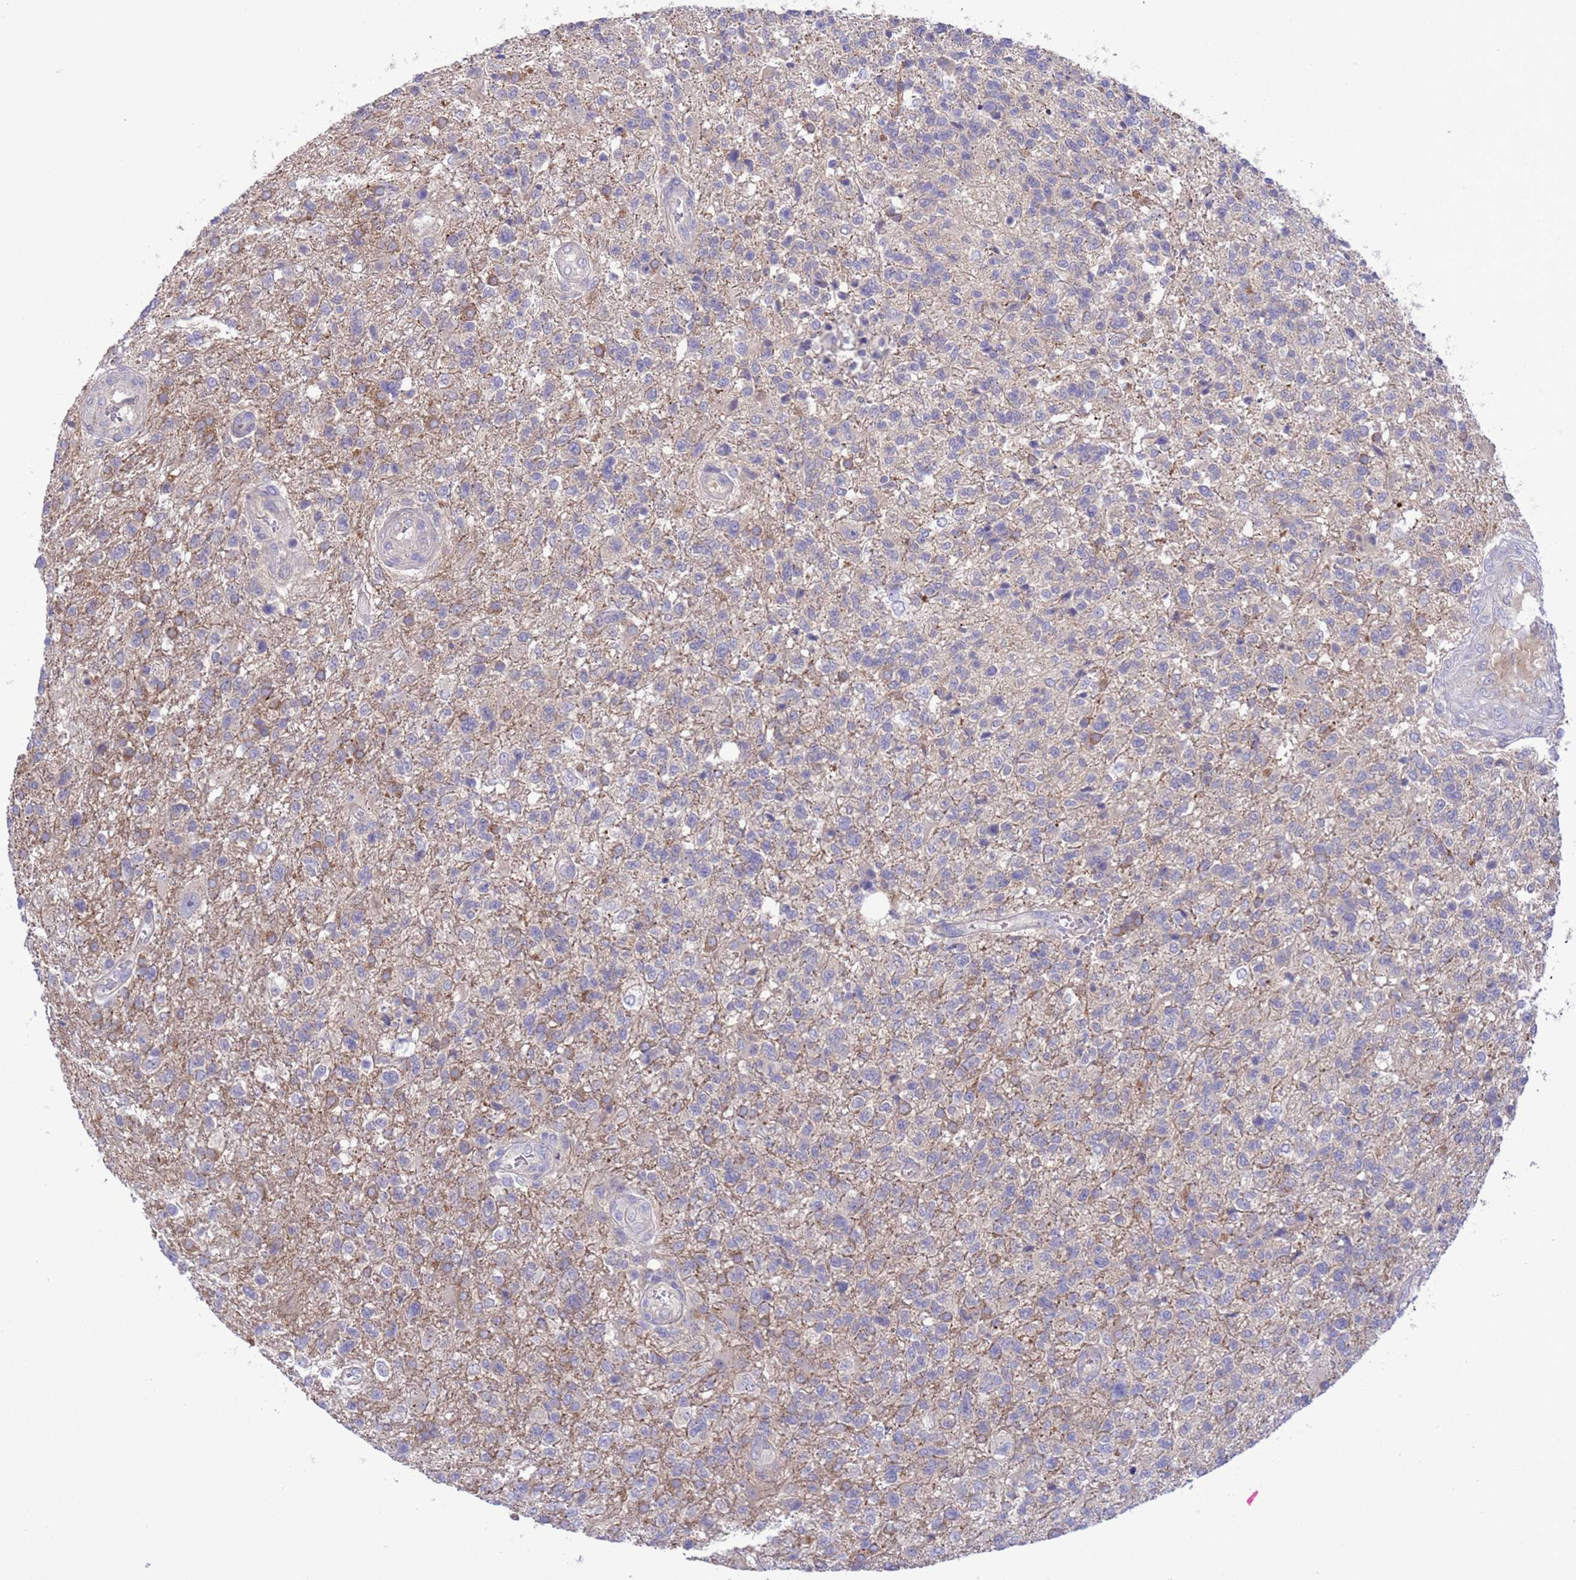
{"staining": {"intensity": "moderate", "quantity": "<25%", "location": "cytoplasmic/membranous"}, "tissue": "glioma", "cell_type": "Tumor cells", "image_type": "cancer", "snomed": [{"axis": "morphology", "description": "Glioma, malignant, High grade"}, {"axis": "topography", "description": "Brain"}], "caption": "About <25% of tumor cells in human malignant glioma (high-grade) display moderate cytoplasmic/membranous protein expression as visualized by brown immunohistochemical staining.", "gene": "GJA10", "patient": {"sex": "male", "age": 56}}